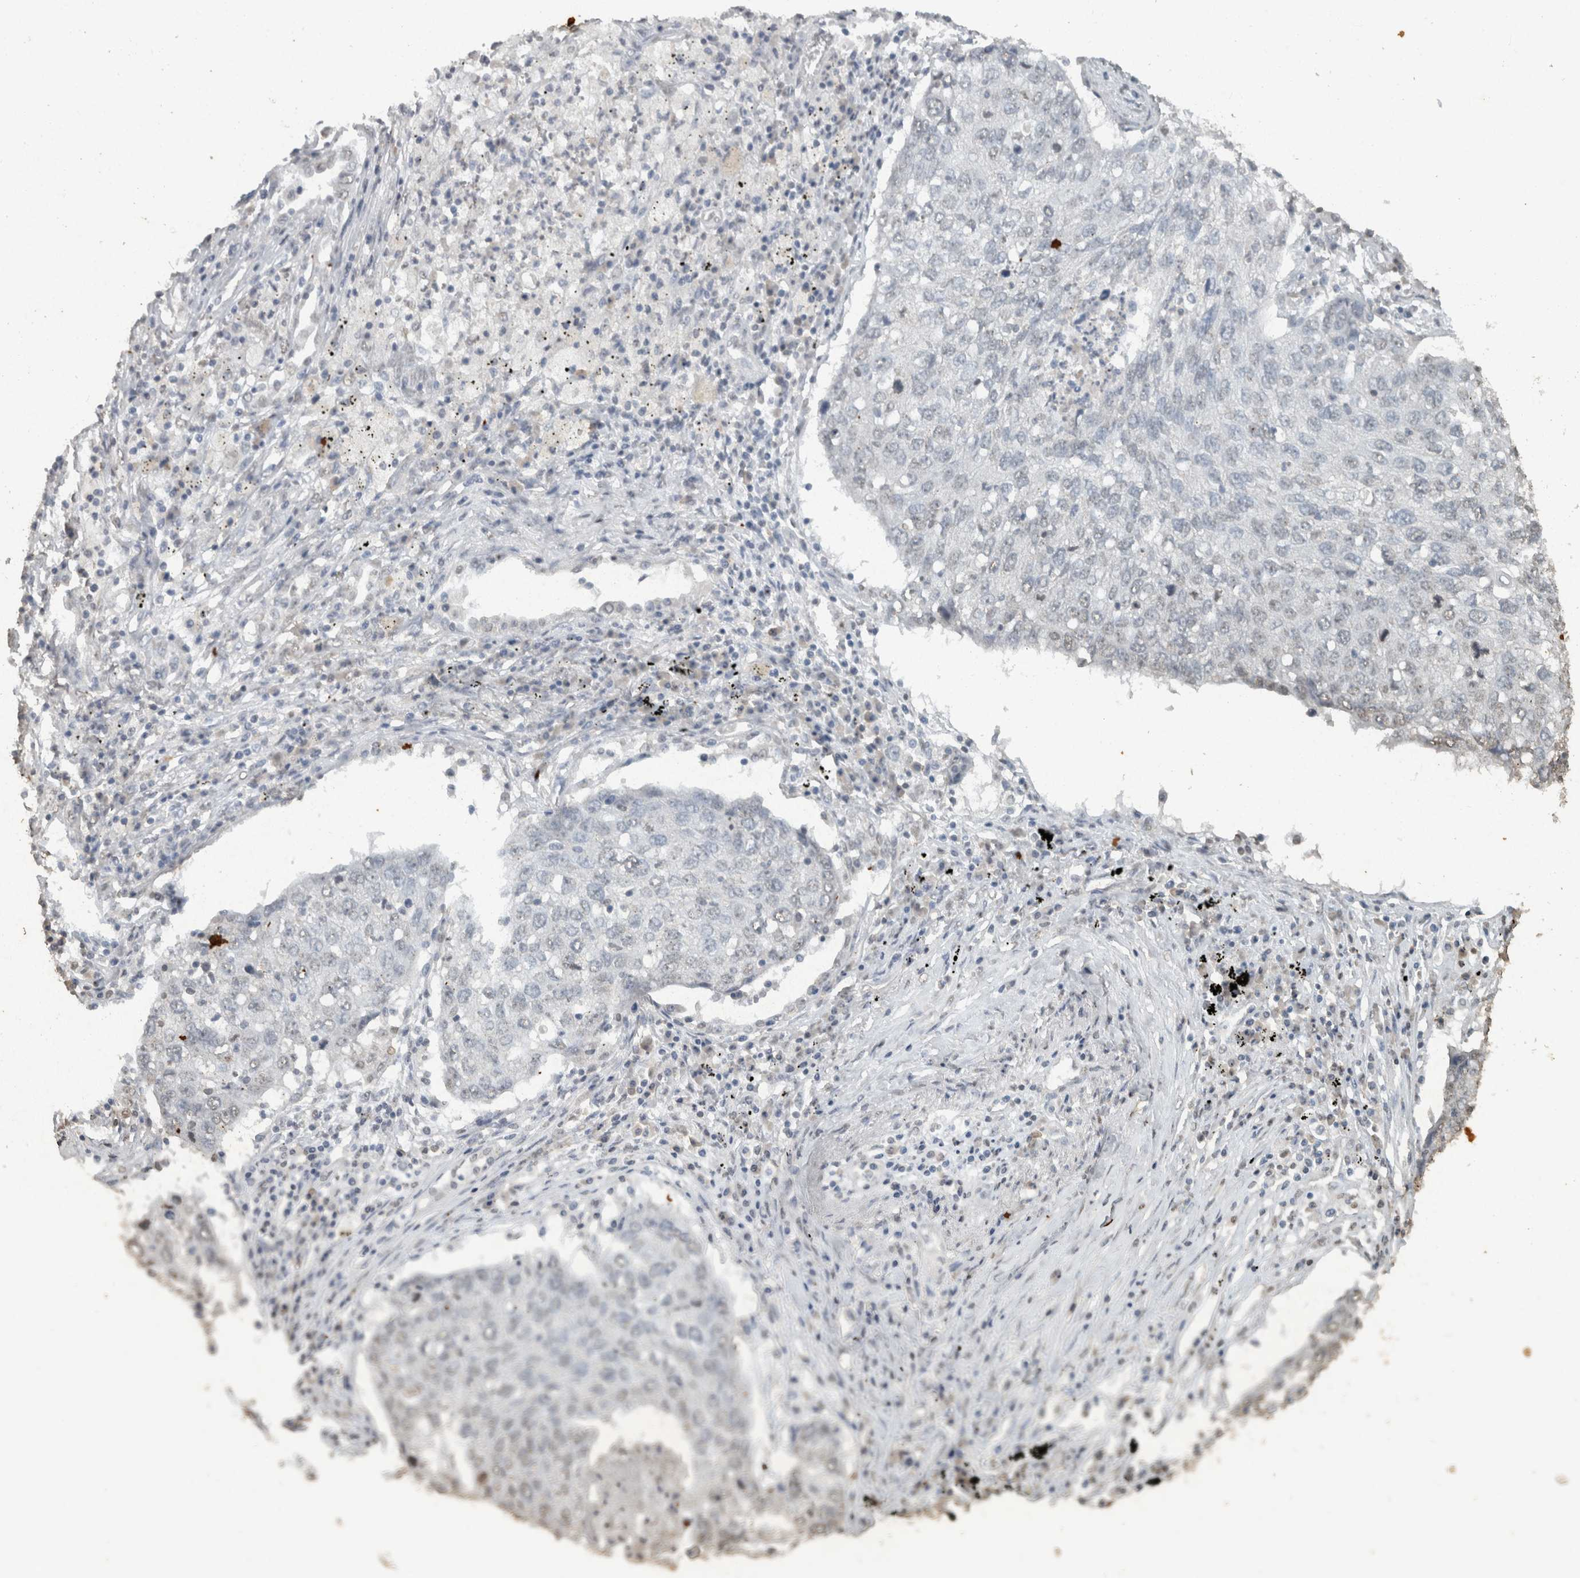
{"staining": {"intensity": "negative", "quantity": "none", "location": "none"}, "tissue": "lung cancer", "cell_type": "Tumor cells", "image_type": "cancer", "snomed": [{"axis": "morphology", "description": "Squamous cell carcinoma, NOS"}, {"axis": "topography", "description": "Lung"}], "caption": "Image shows no protein positivity in tumor cells of squamous cell carcinoma (lung) tissue. (DAB IHC, high magnification).", "gene": "HAND2", "patient": {"sex": "female", "age": 63}}